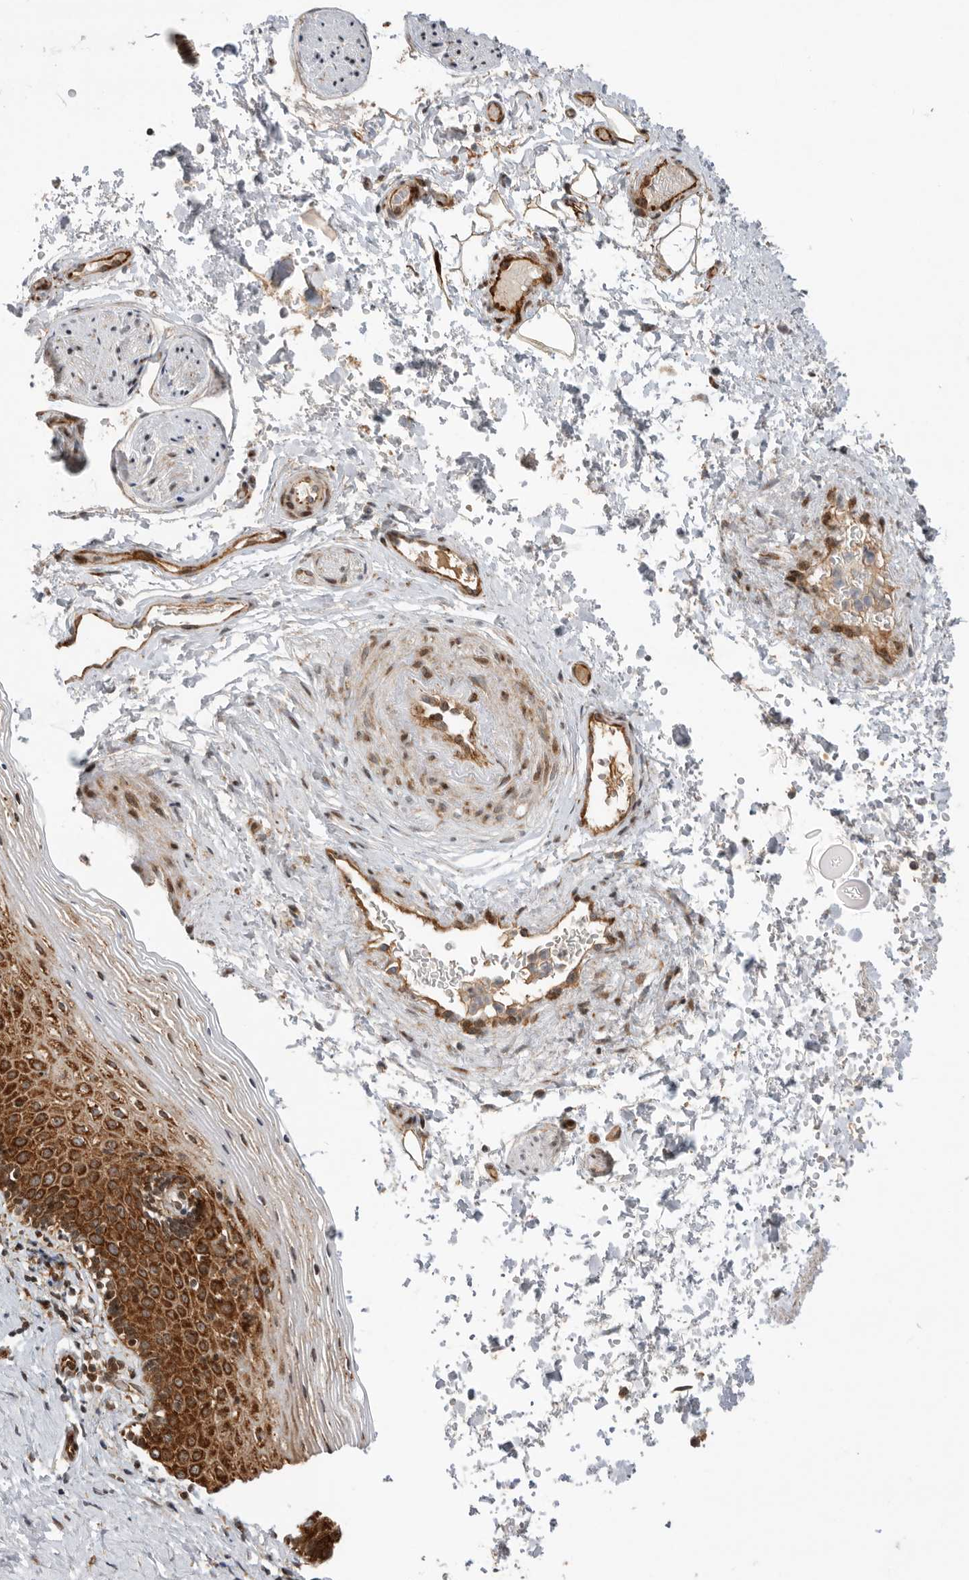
{"staining": {"intensity": "strong", "quantity": ">75%", "location": "cytoplasmic/membranous"}, "tissue": "vagina", "cell_type": "Squamous epithelial cells", "image_type": "normal", "snomed": [{"axis": "morphology", "description": "Normal tissue, NOS"}, {"axis": "topography", "description": "Vagina"}], "caption": "High-magnification brightfield microscopy of normal vagina stained with DAB (3,3'-diaminobenzidine) (brown) and counterstained with hematoxylin (blue). squamous epithelial cells exhibit strong cytoplasmic/membranous staining is seen in about>75% of cells.", "gene": "FZD3", "patient": {"sex": "female", "age": 32}}